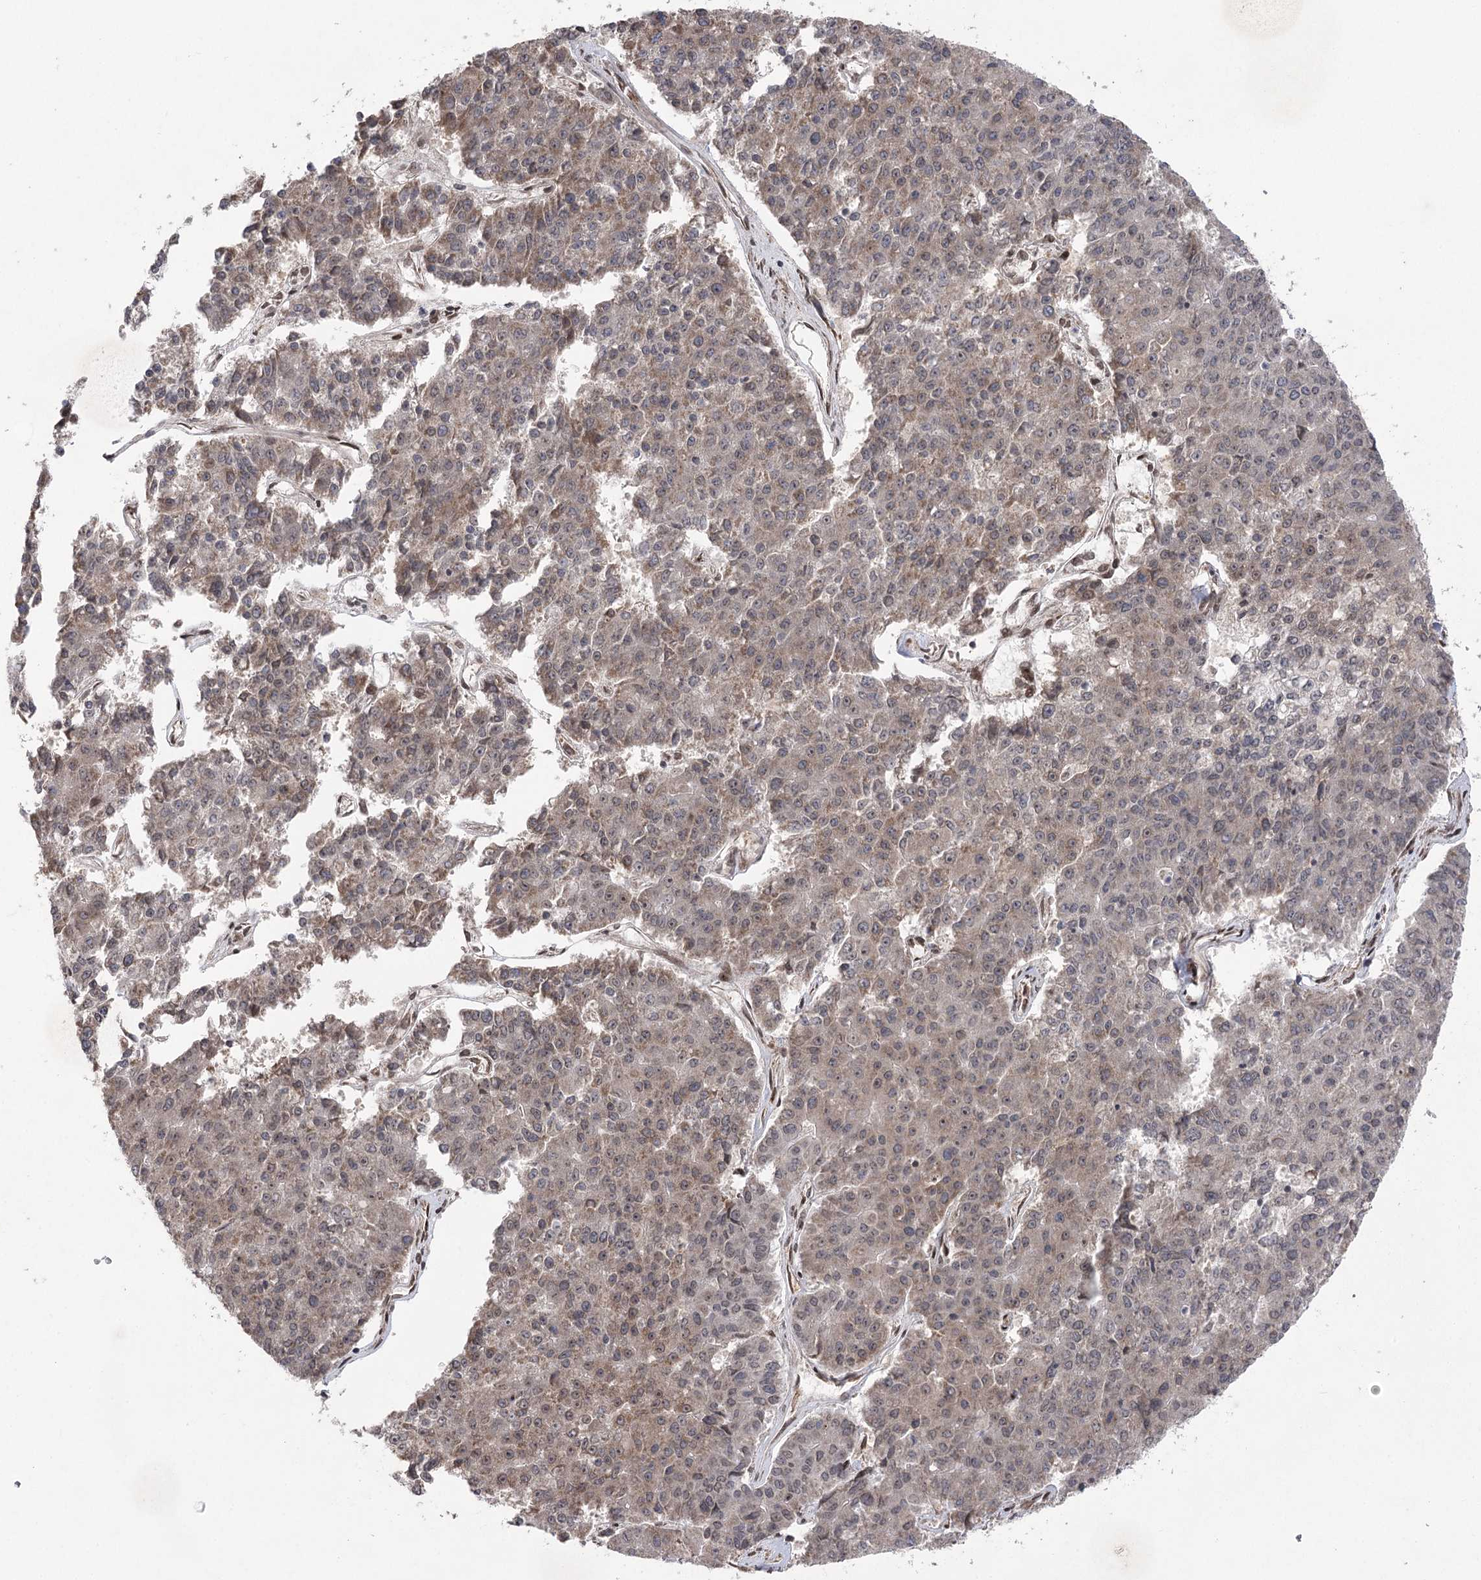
{"staining": {"intensity": "weak", "quantity": "<25%", "location": "nuclear"}, "tissue": "pancreatic cancer", "cell_type": "Tumor cells", "image_type": "cancer", "snomed": [{"axis": "morphology", "description": "Adenocarcinoma, NOS"}, {"axis": "topography", "description": "Pancreas"}], "caption": "A histopathology image of pancreatic adenocarcinoma stained for a protein reveals no brown staining in tumor cells.", "gene": "TENM2", "patient": {"sex": "male", "age": 50}}